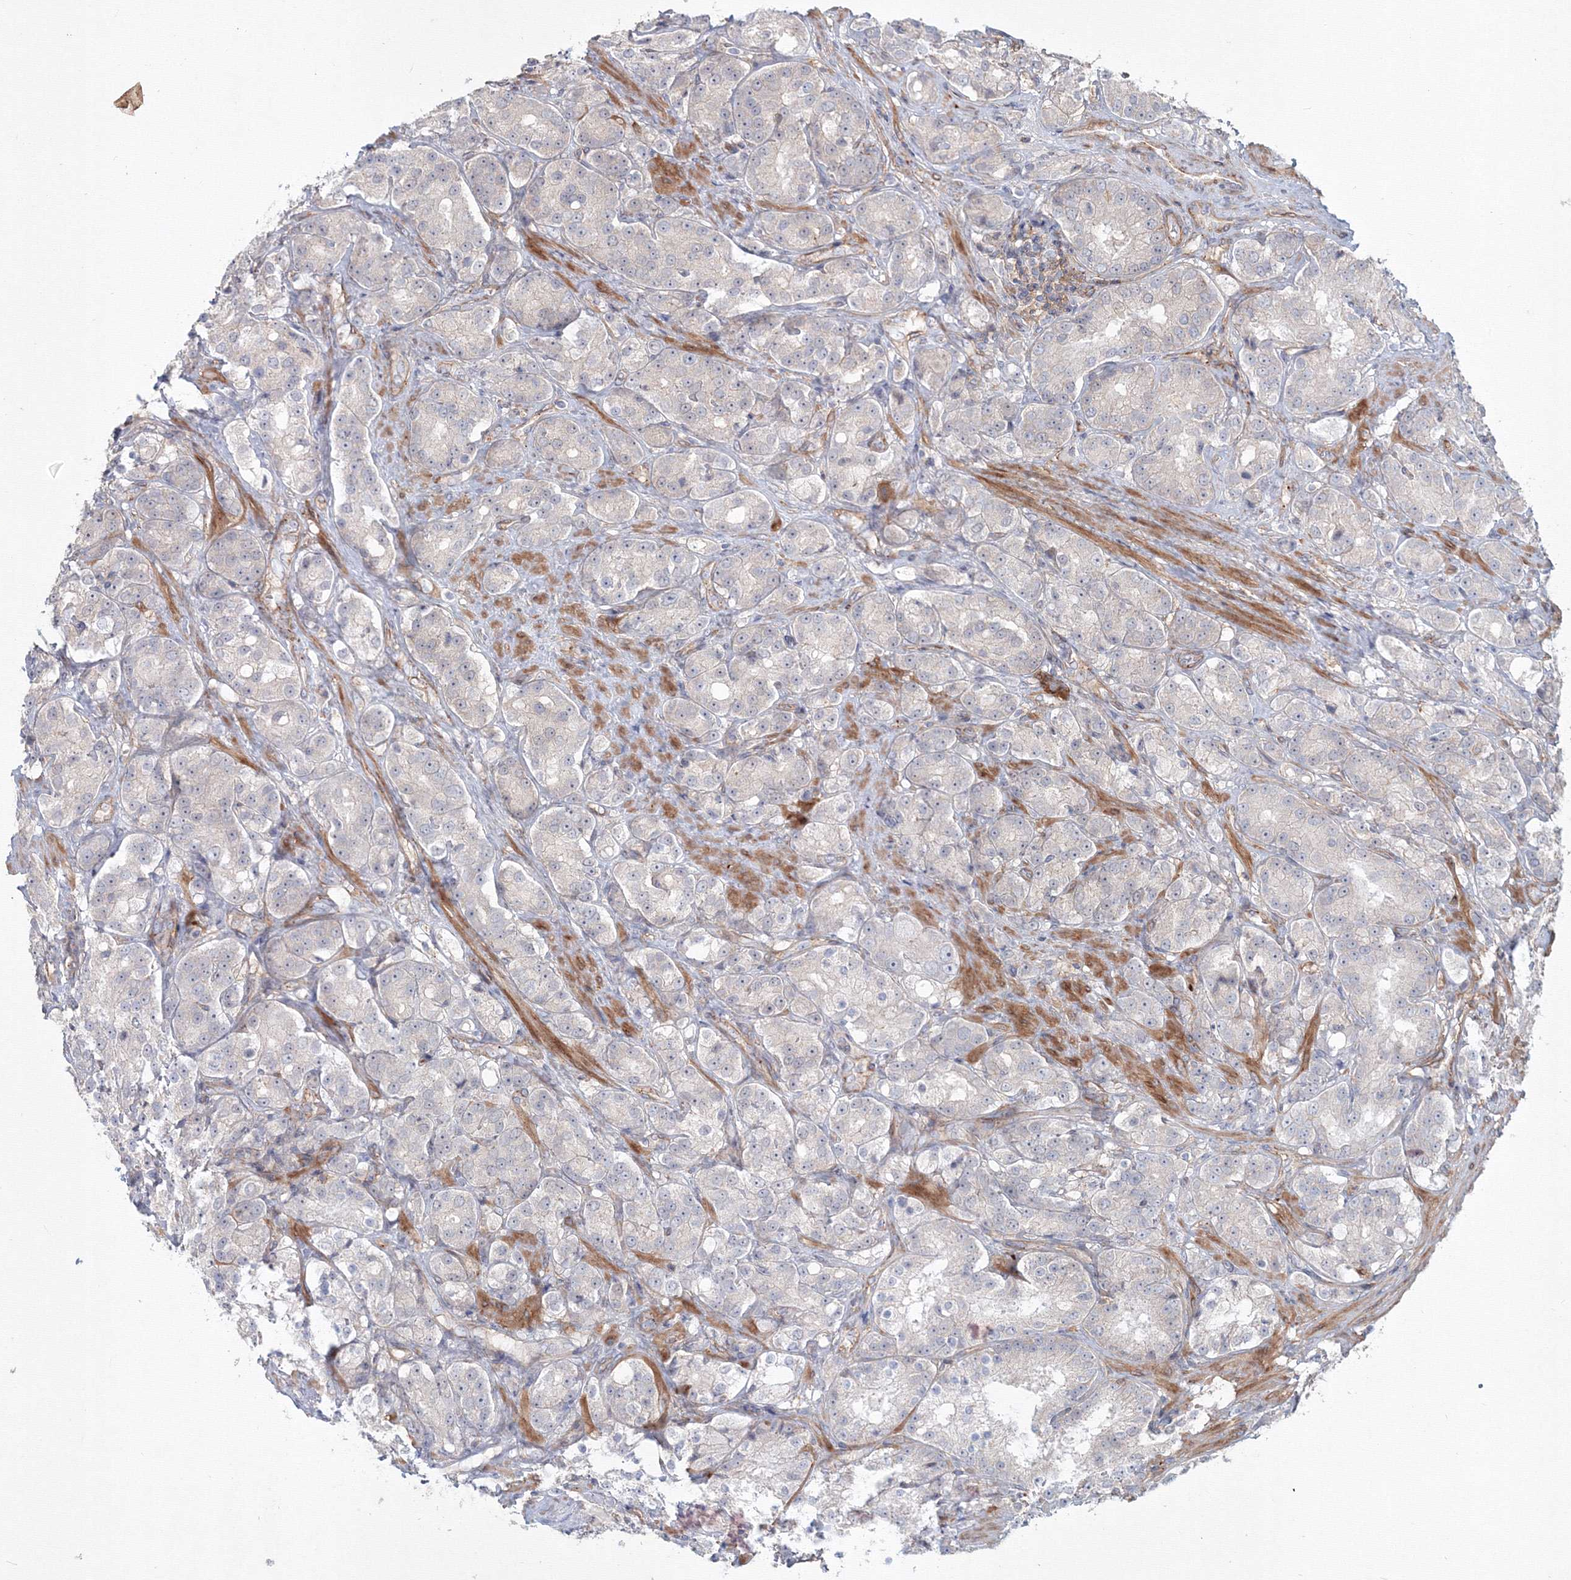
{"staining": {"intensity": "negative", "quantity": "none", "location": "none"}, "tissue": "prostate cancer", "cell_type": "Tumor cells", "image_type": "cancer", "snomed": [{"axis": "morphology", "description": "Adenocarcinoma, High grade"}, {"axis": "topography", "description": "Prostate"}], "caption": "Immunohistochemistry of adenocarcinoma (high-grade) (prostate) shows no expression in tumor cells.", "gene": "SH3PXD2A", "patient": {"sex": "male", "age": 60}}